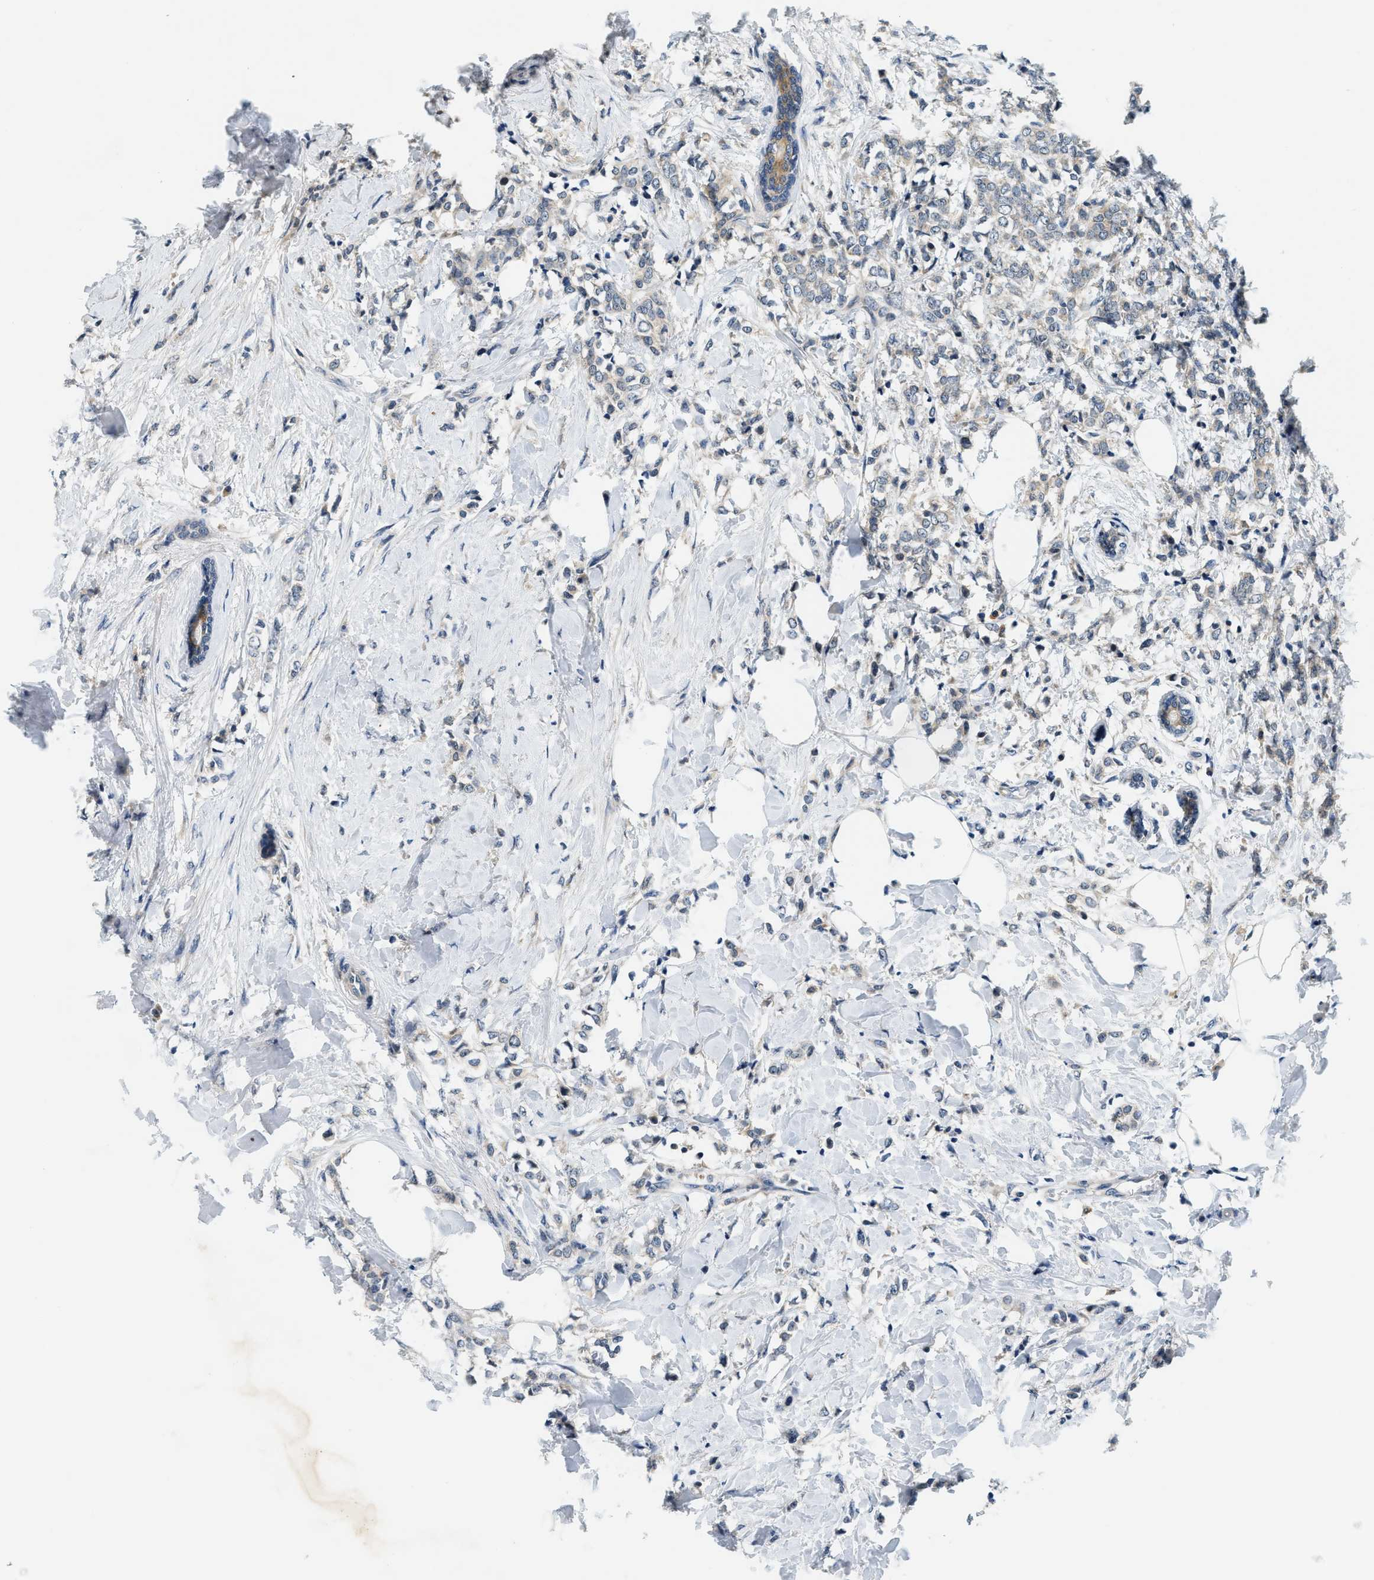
{"staining": {"intensity": "negative", "quantity": "none", "location": "none"}, "tissue": "breast cancer", "cell_type": "Tumor cells", "image_type": "cancer", "snomed": [{"axis": "morphology", "description": "Lobular carcinoma, in situ"}, {"axis": "morphology", "description": "Lobular carcinoma"}, {"axis": "topography", "description": "Breast"}], "caption": "The immunohistochemistry (IHC) histopathology image has no significant positivity in tumor cells of lobular carcinoma in situ (breast) tissue. (DAB (3,3'-diaminobenzidine) immunohistochemistry, high magnification).", "gene": "YAE1", "patient": {"sex": "female", "age": 41}}